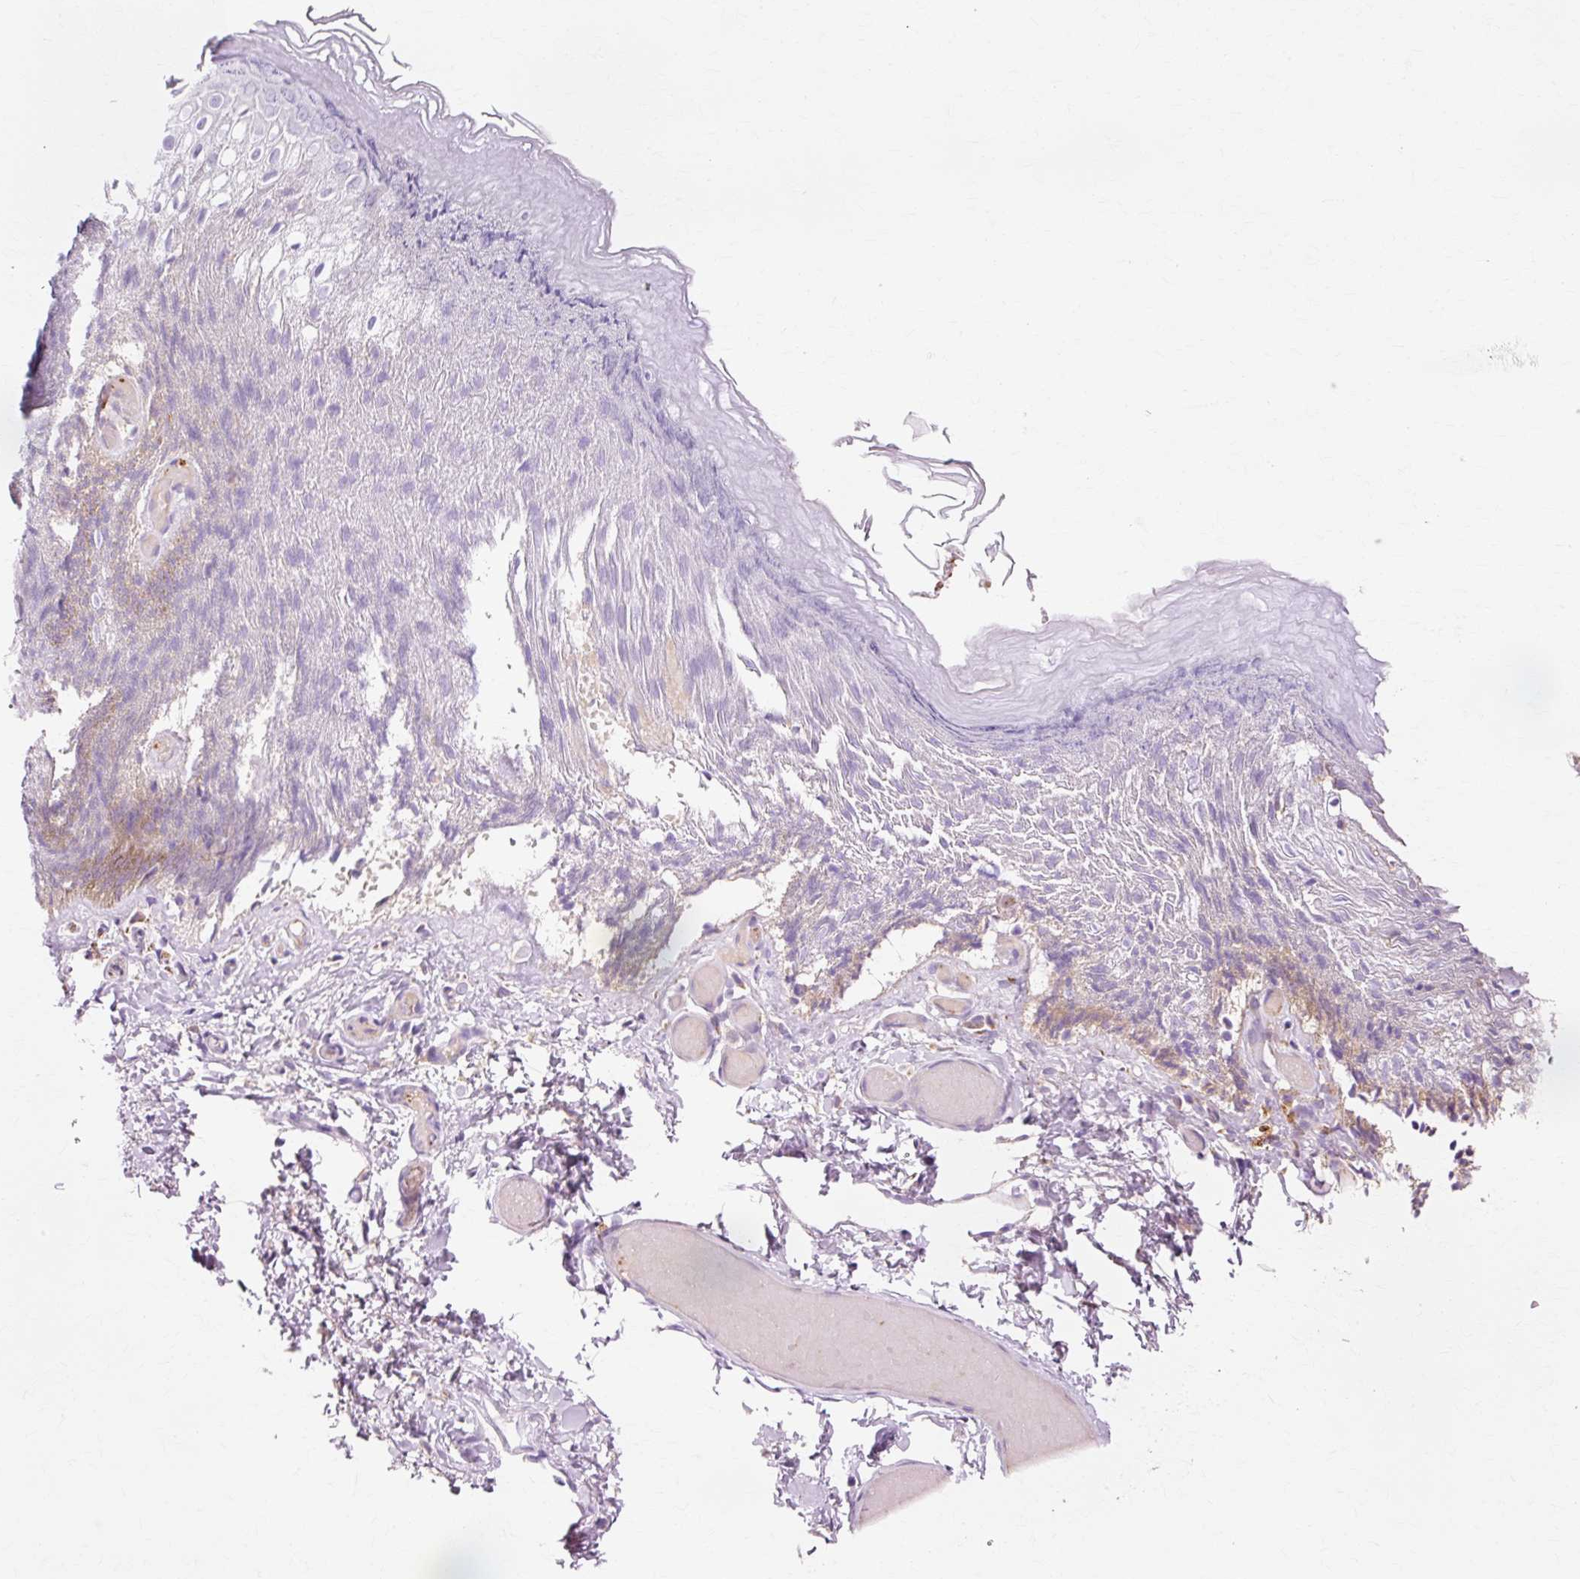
{"staining": {"intensity": "moderate", "quantity": "<25%", "location": "cytoplasmic/membranous"}, "tissue": "skin", "cell_type": "Epidermal cells", "image_type": "normal", "snomed": [{"axis": "morphology", "description": "Normal tissue, NOS"}, {"axis": "topography", "description": "Anal"}], "caption": "Protein analysis of benign skin displays moderate cytoplasmic/membranous positivity in approximately <25% of epidermal cells.", "gene": "GPX1", "patient": {"sex": "female", "age": 40}}